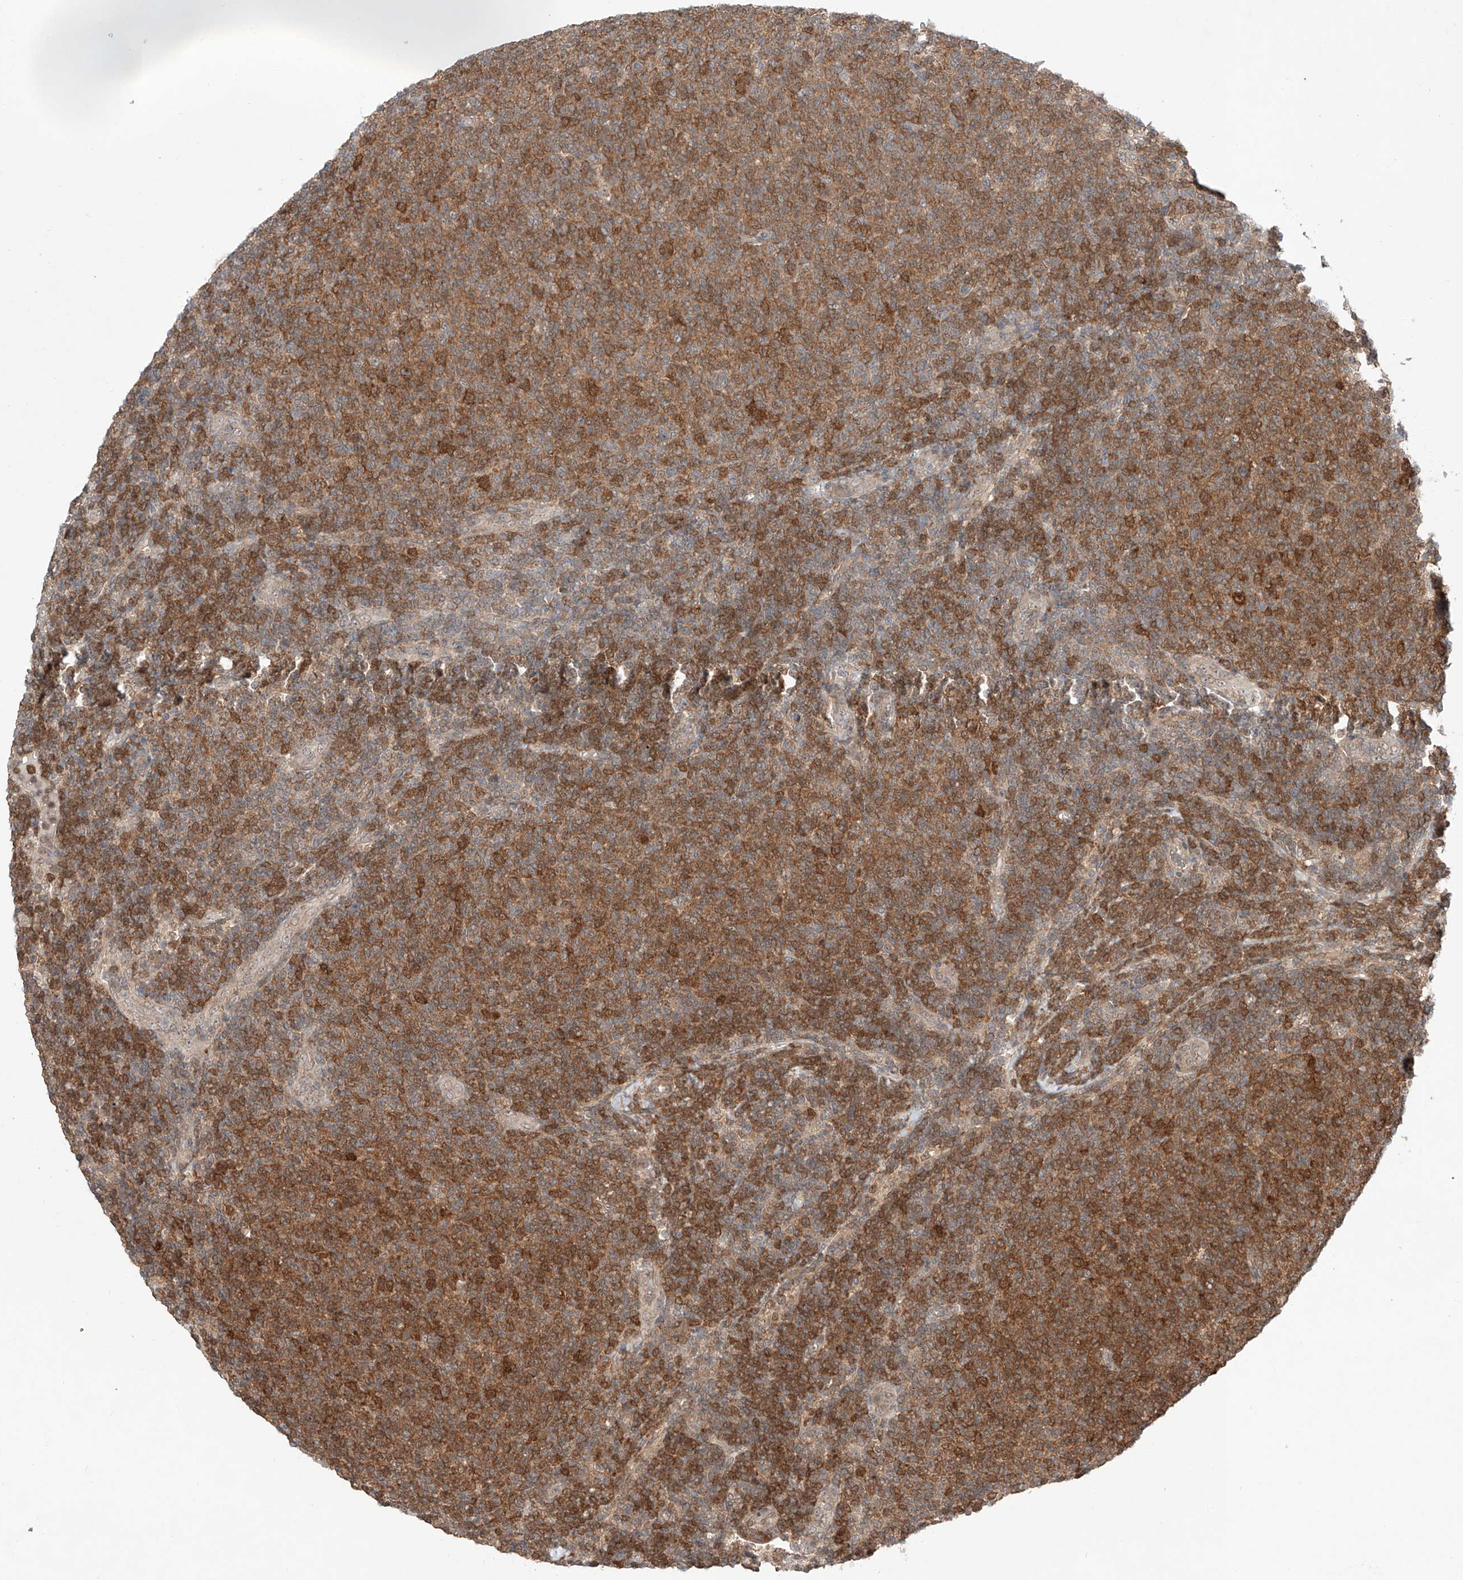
{"staining": {"intensity": "moderate", "quantity": ">75%", "location": "cytoplasmic/membranous"}, "tissue": "lymphoma", "cell_type": "Tumor cells", "image_type": "cancer", "snomed": [{"axis": "morphology", "description": "Malignant lymphoma, non-Hodgkin's type, Low grade"}, {"axis": "topography", "description": "Lymph node"}], "caption": "Lymphoma was stained to show a protein in brown. There is medium levels of moderate cytoplasmic/membranous expression in approximately >75% of tumor cells.", "gene": "TSR2", "patient": {"sex": "male", "age": 66}}